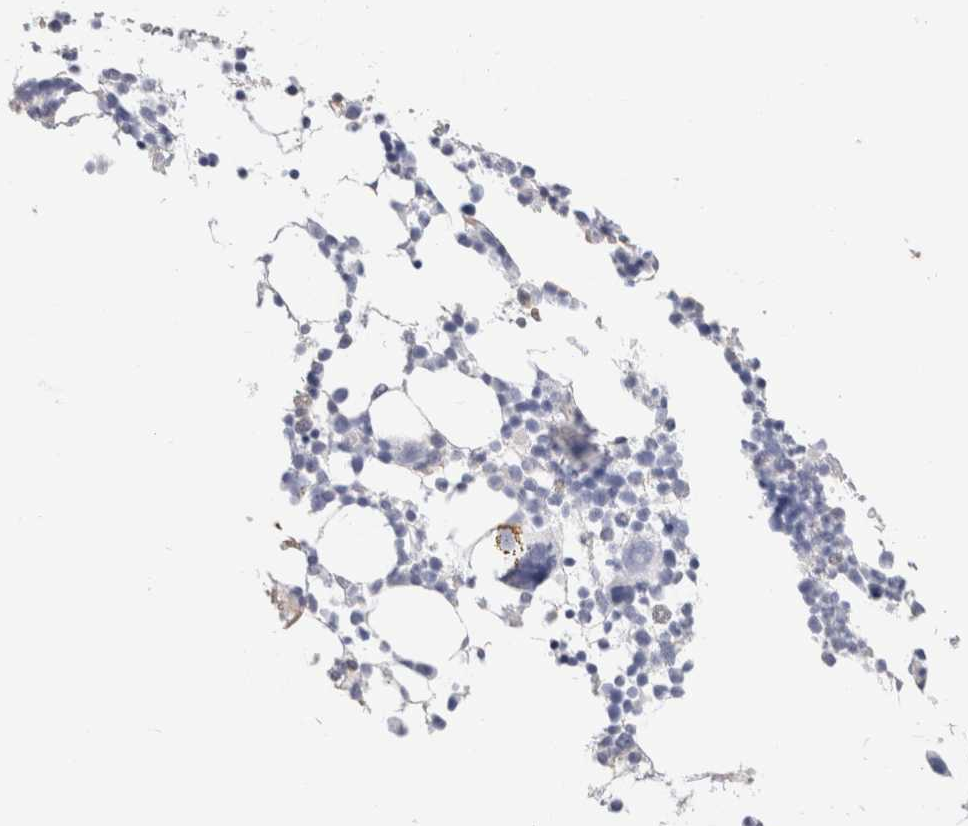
{"staining": {"intensity": "moderate", "quantity": "<25%", "location": "cytoplasmic/membranous"}, "tissue": "bone marrow", "cell_type": "Hematopoietic cells", "image_type": "normal", "snomed": [{"axis": "morphology", "description": "Normal tissue, NOS"}, {"axis": "morphology", "description": "Inflammation, NOS"}, {"axis": "topography", "description": "Bone marrow"}], "caption": "Protein staining by immunohistochemistry (IHC) demonstrates moderate cytoplasmic/membranous positivity in about <25% of hematopoietic cells in unremarkable bone marrow.", "gene": "CAPN2", "patient": {"sex": "male", "age": 78}}